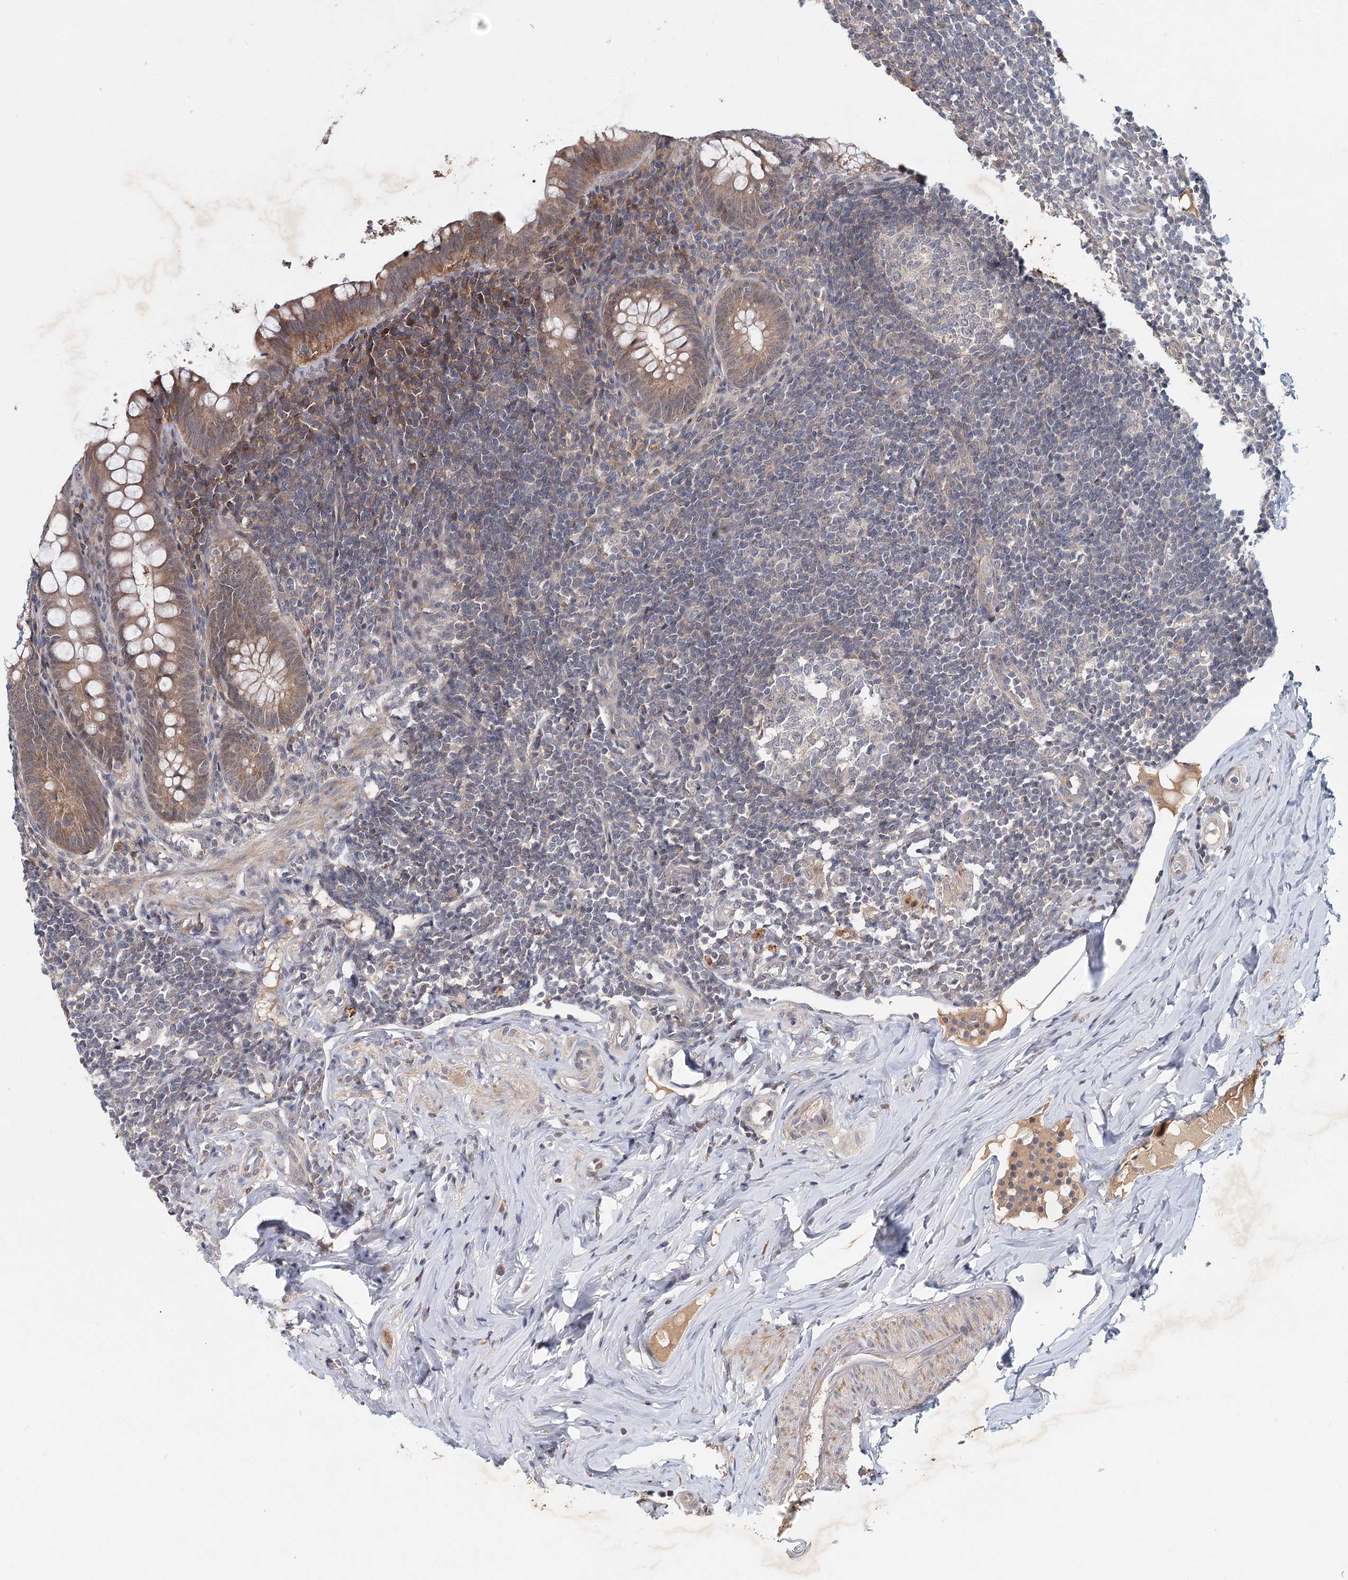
{"staining": {"intensity": "moderate", "quantity": ">75%", "location": "cytoplasmic/membranous"}, "tissue": "appendix", "cell_type": "Glandular cells", "image_type": "normal", "snomed": [{"axis": "morphology", "description": "Normal tissue, NOS"}, {"axis": "topography", "description": "Appendix"}], "caption": "Appendix stained with a brown dye shows moderate cytoplasmic/membranous positive expression in about >75% of glandular cells.", "gene": "AP3B1", "patient": {"sex": "female", "age": 33}}